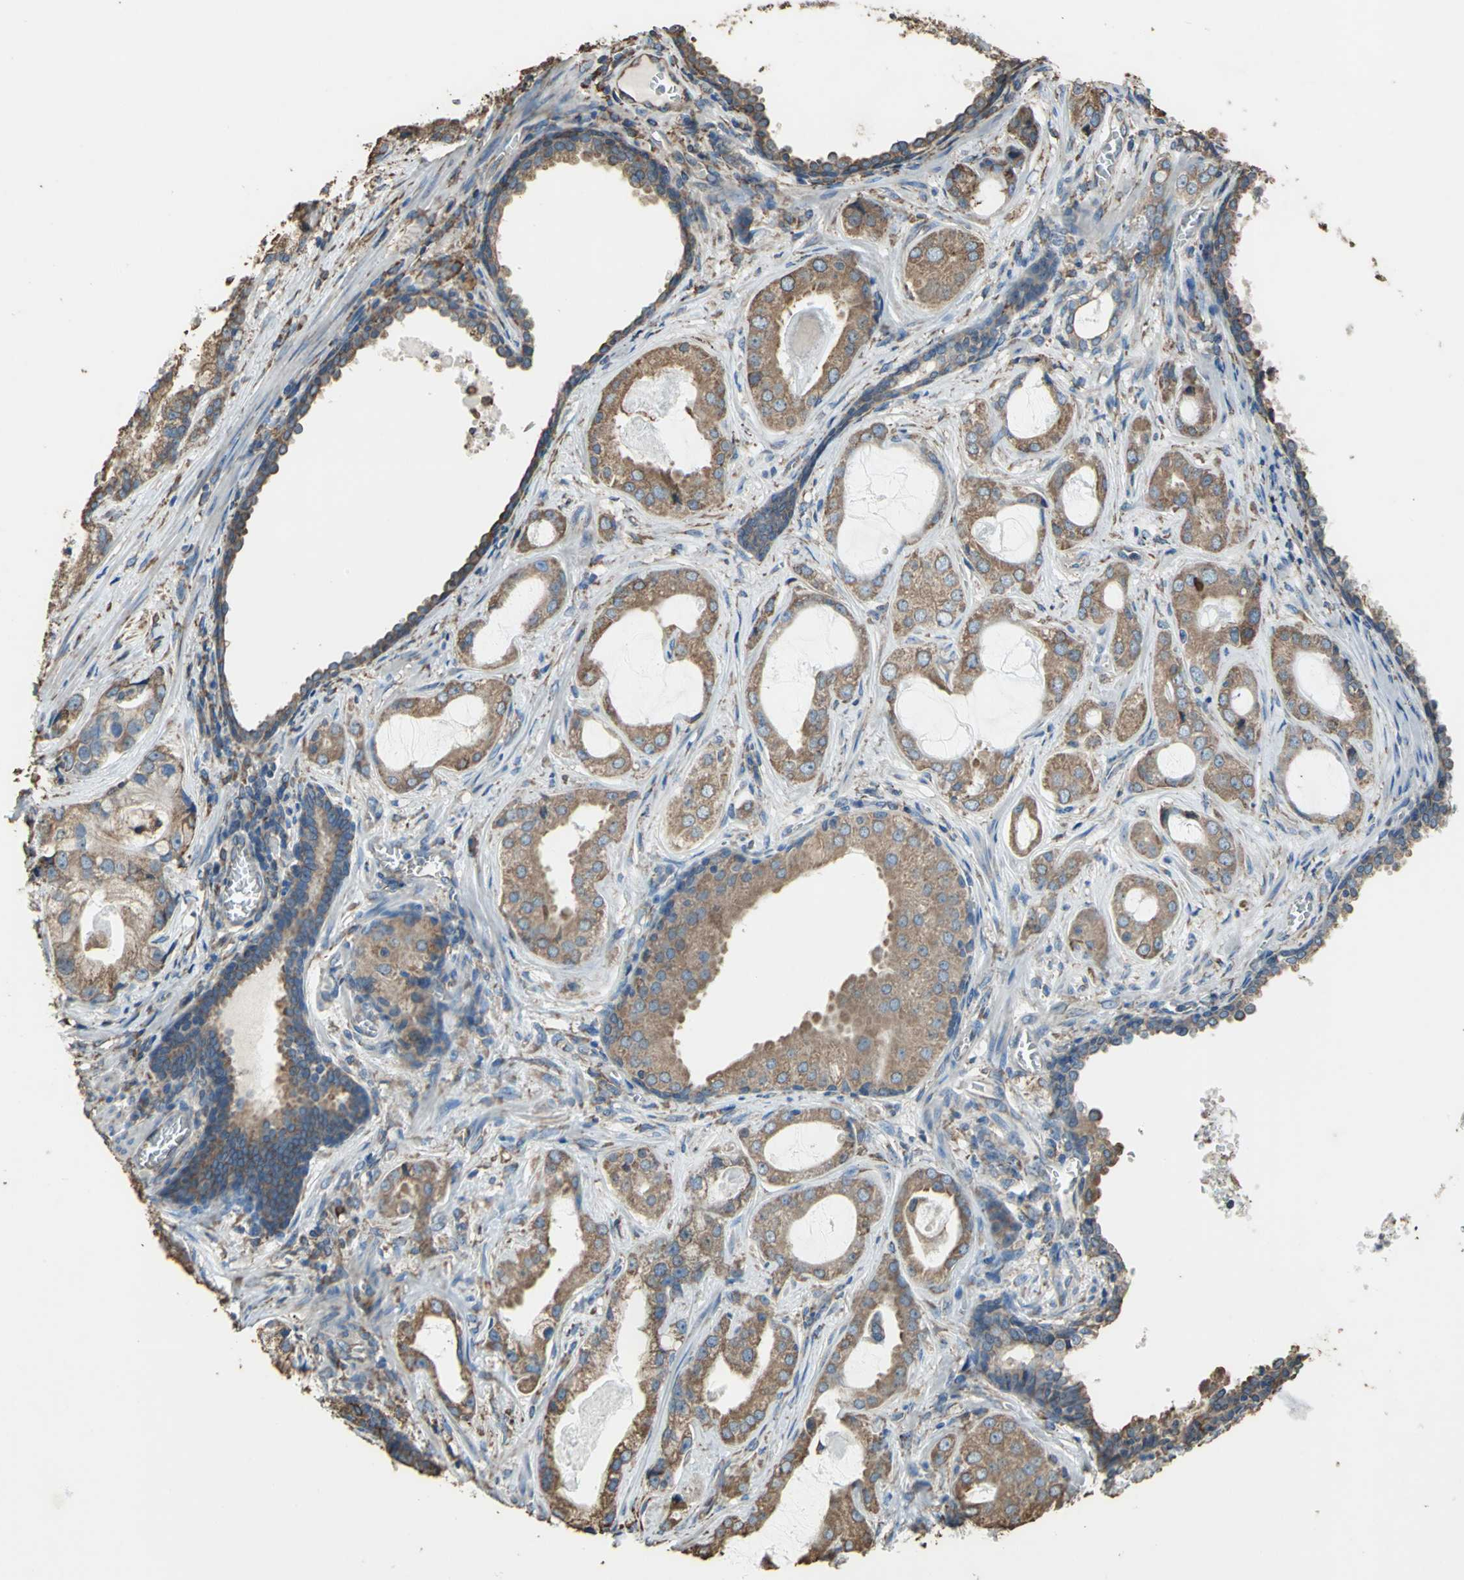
{"staining": {"intensity": "moderate", "quantity": ">75%", "location": "cytoplasmic/membranous"}, "tissue": "prostate cancer", "cell_type": "Tumor cells", "image_type": "cancer", "snomed": [{"axis": "morphology", "description": "Adenocarcinoma, Low grade"}, {"axis": "topography", "description": "Prostate"}], "caption": "IHC micrograph of neoplastic tissue: human prostate cancer (adenocarcinoma (low-grade)) stained using immunohistochemistry (IHC) shows medium levels of moderate protein expression localized specifically in the cytoplasmic/membranous of tumor cells, appearing as a cytoplasmic/membranous brown color.", "gene": "GPANK1", "patient": {"sex": "male", "age": 59}}